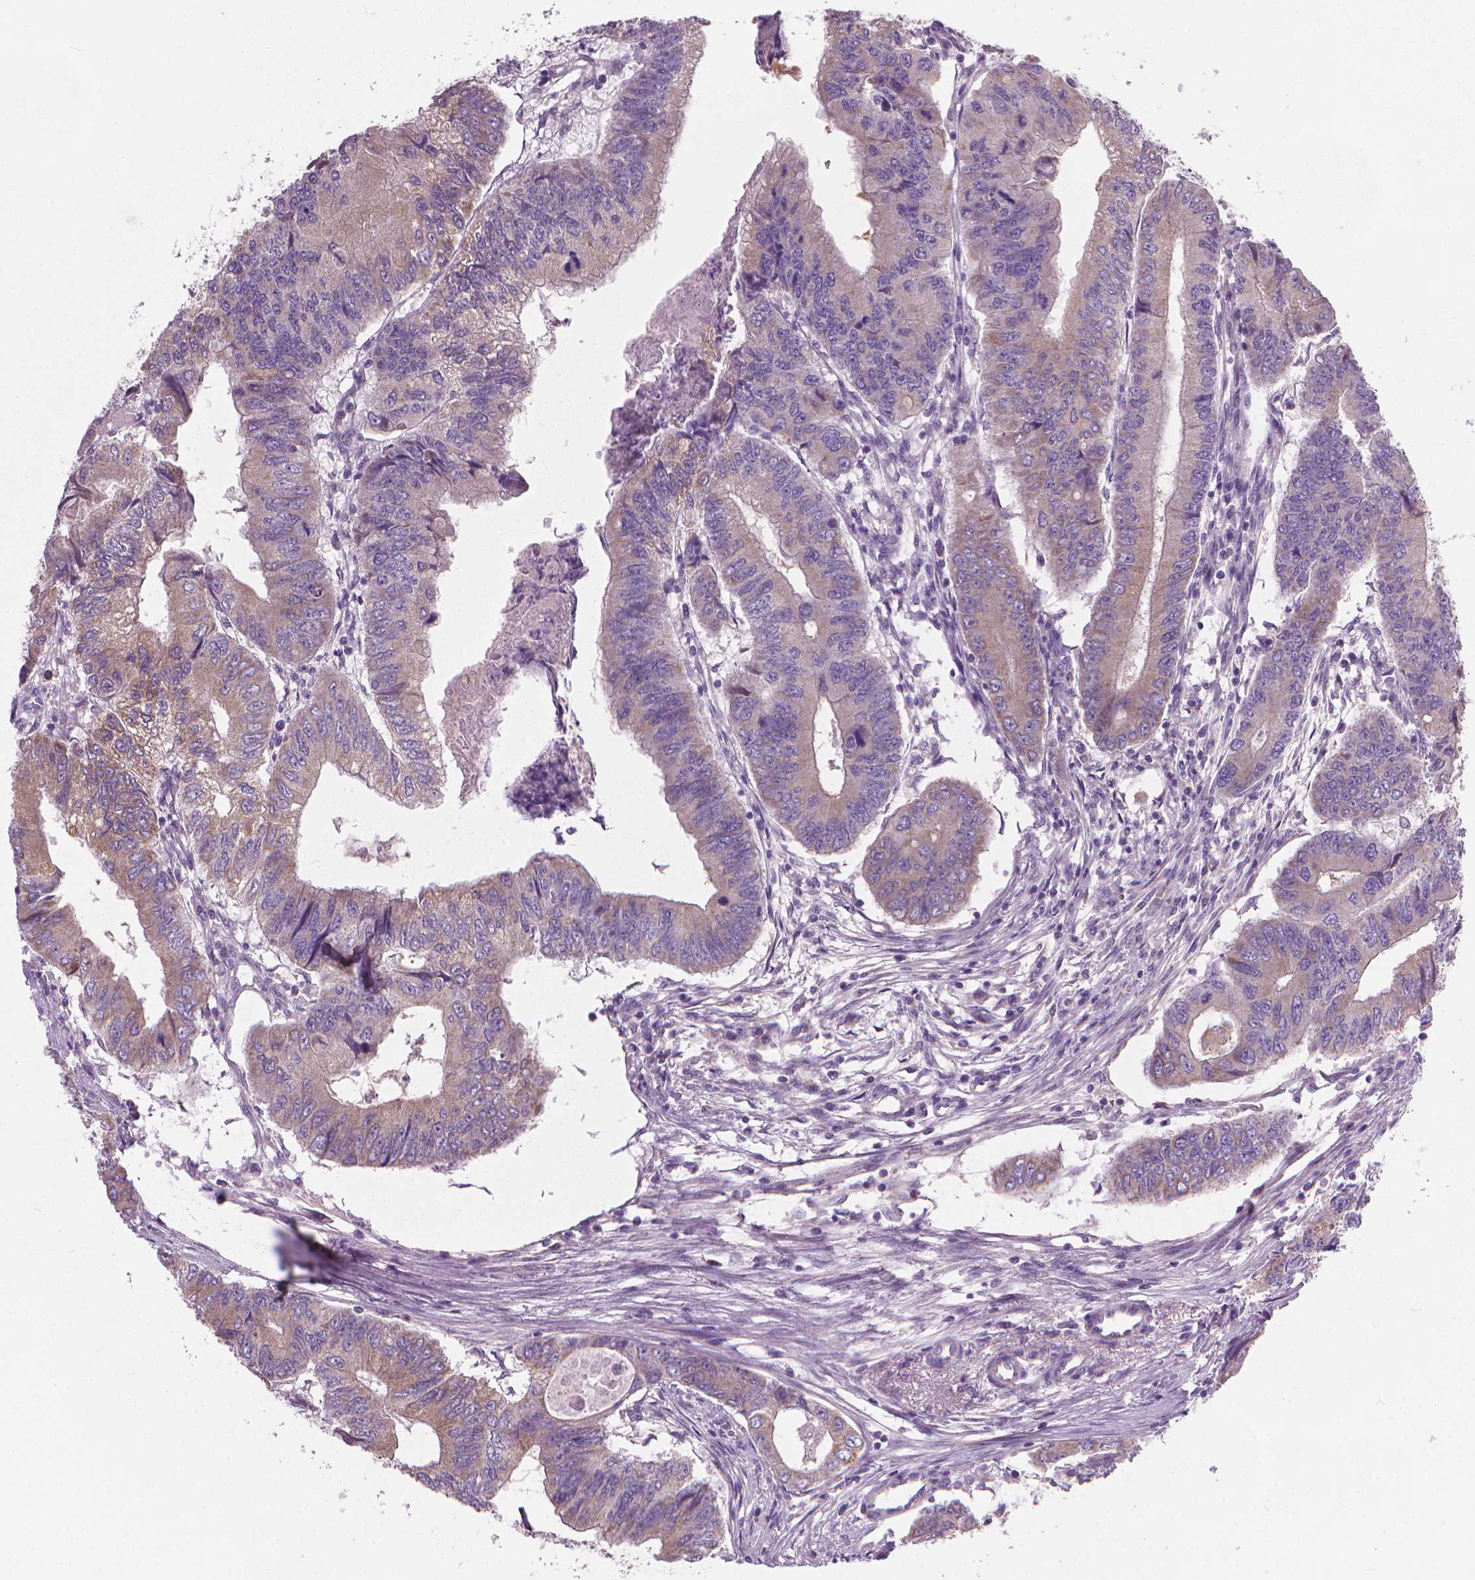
{"staining": {"intensity": "weak", "quantity": "25%-75%", "location": "cytoplasmic/membranous"}, "tissue": "colorectal cancer", "cell_type": "Tumor cells", "image_type": "cancer", "snomed": [{"axis": "morphology", "description": "Adenocarcinoma, NOS"}, {"axis": "topography", "description": "Colon"}], "caption": "Brown immunohistochemical staining in human colorectal cancer exhibits weak cytoplasmic/membranous expression in approximately 25%-75% of tumor cells.", "gene": "RIIAD1", "patient": {"sex": "male", "age": 53}}